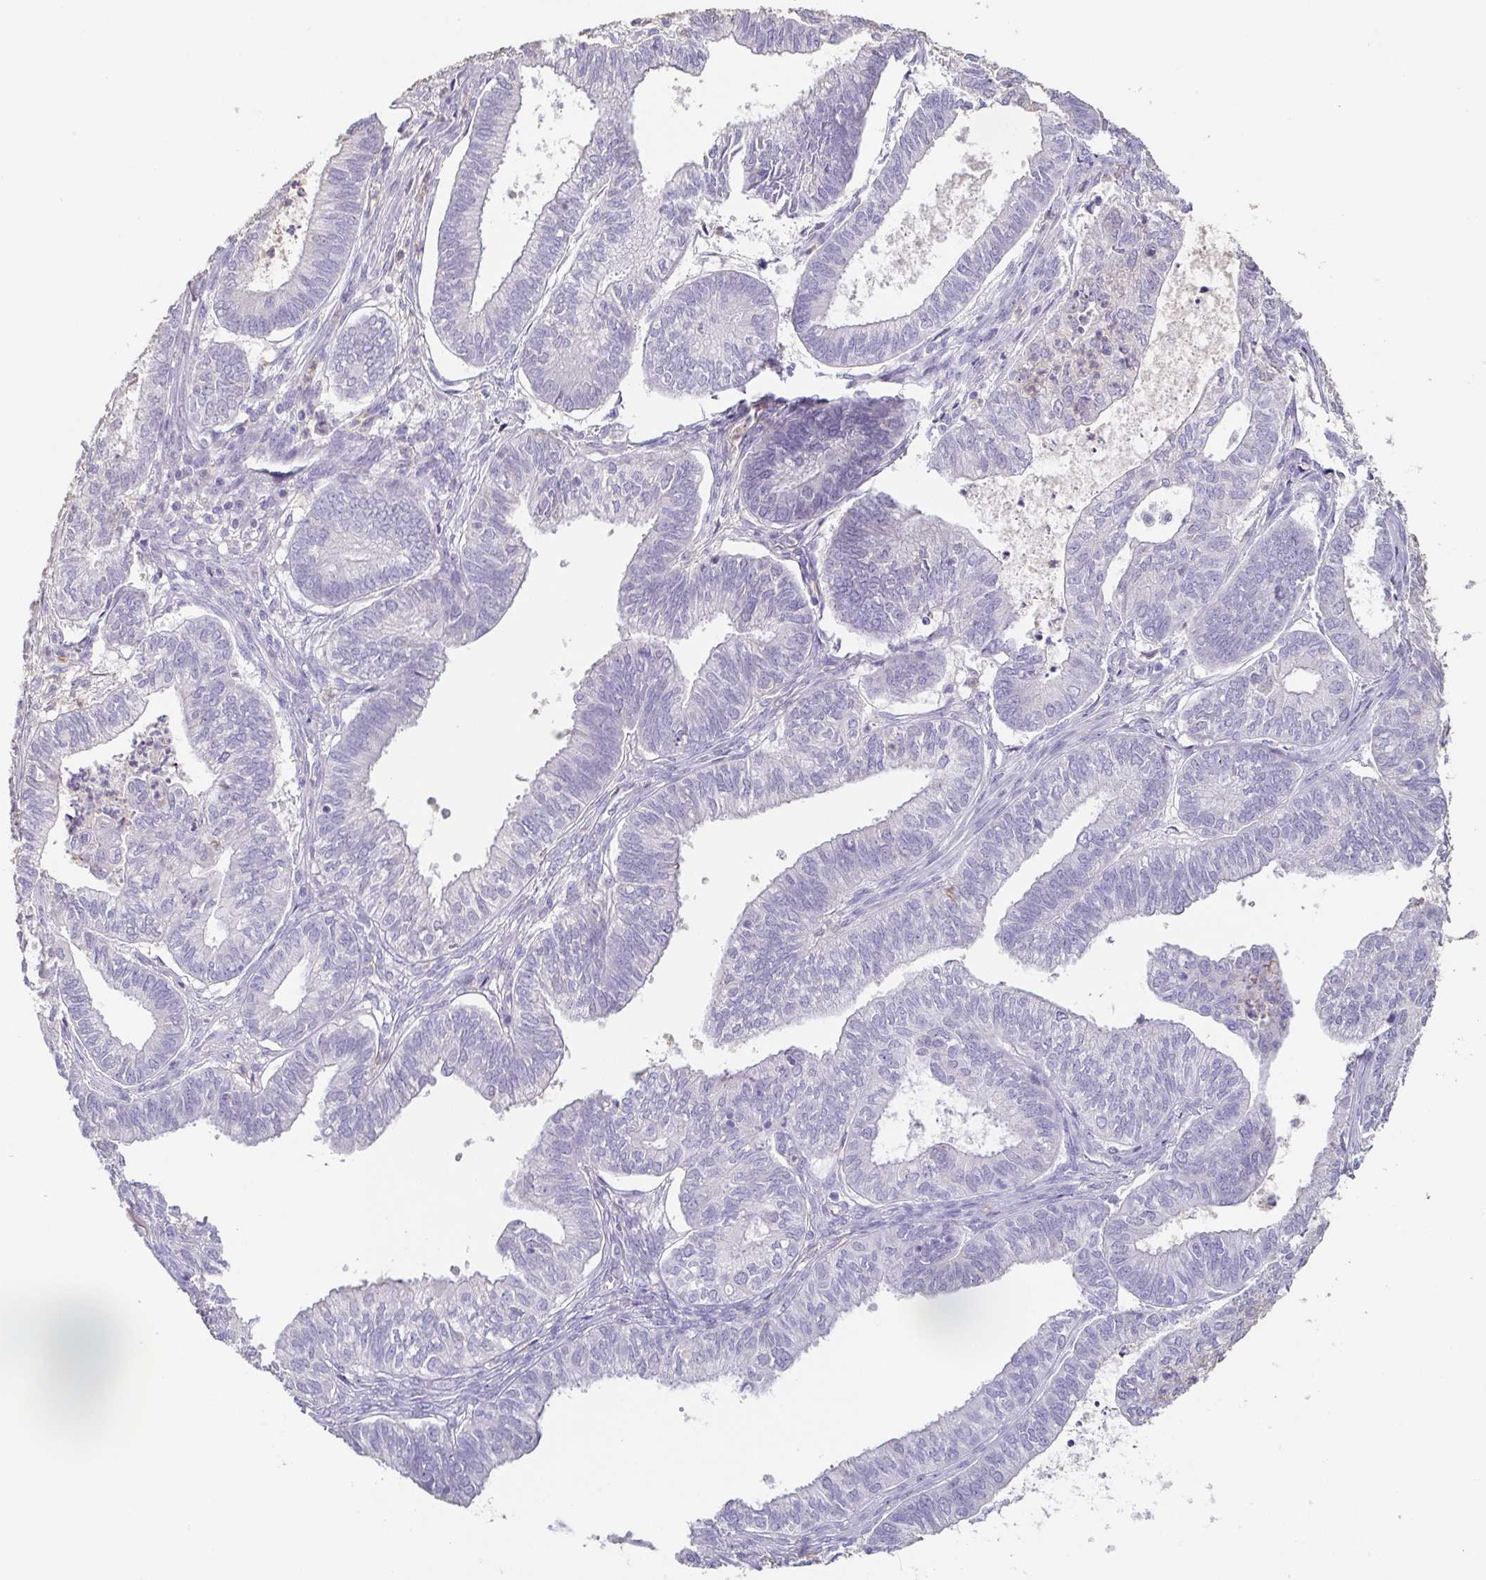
{"staining": {"intensity": "negative", "quantity": "none", "location": "none"}, "tissue": "ovarian cancer", "cell_type": "Tumor cells", "image_type": "cancer", "snomed": [{"axis": "morphology", "description": "Carcinoma, endometroid"}, {"axis": "topography", "description": "Ovary"}], "caption": "Immunohistochemistry (IHC) of ovarian cancer (endometroid carcinoma) reveals no expression in tumor cells. (DAB IHC, high magnification).", "gene": "BPIFA2", "patient": {"sex": "female", "age": 64}}